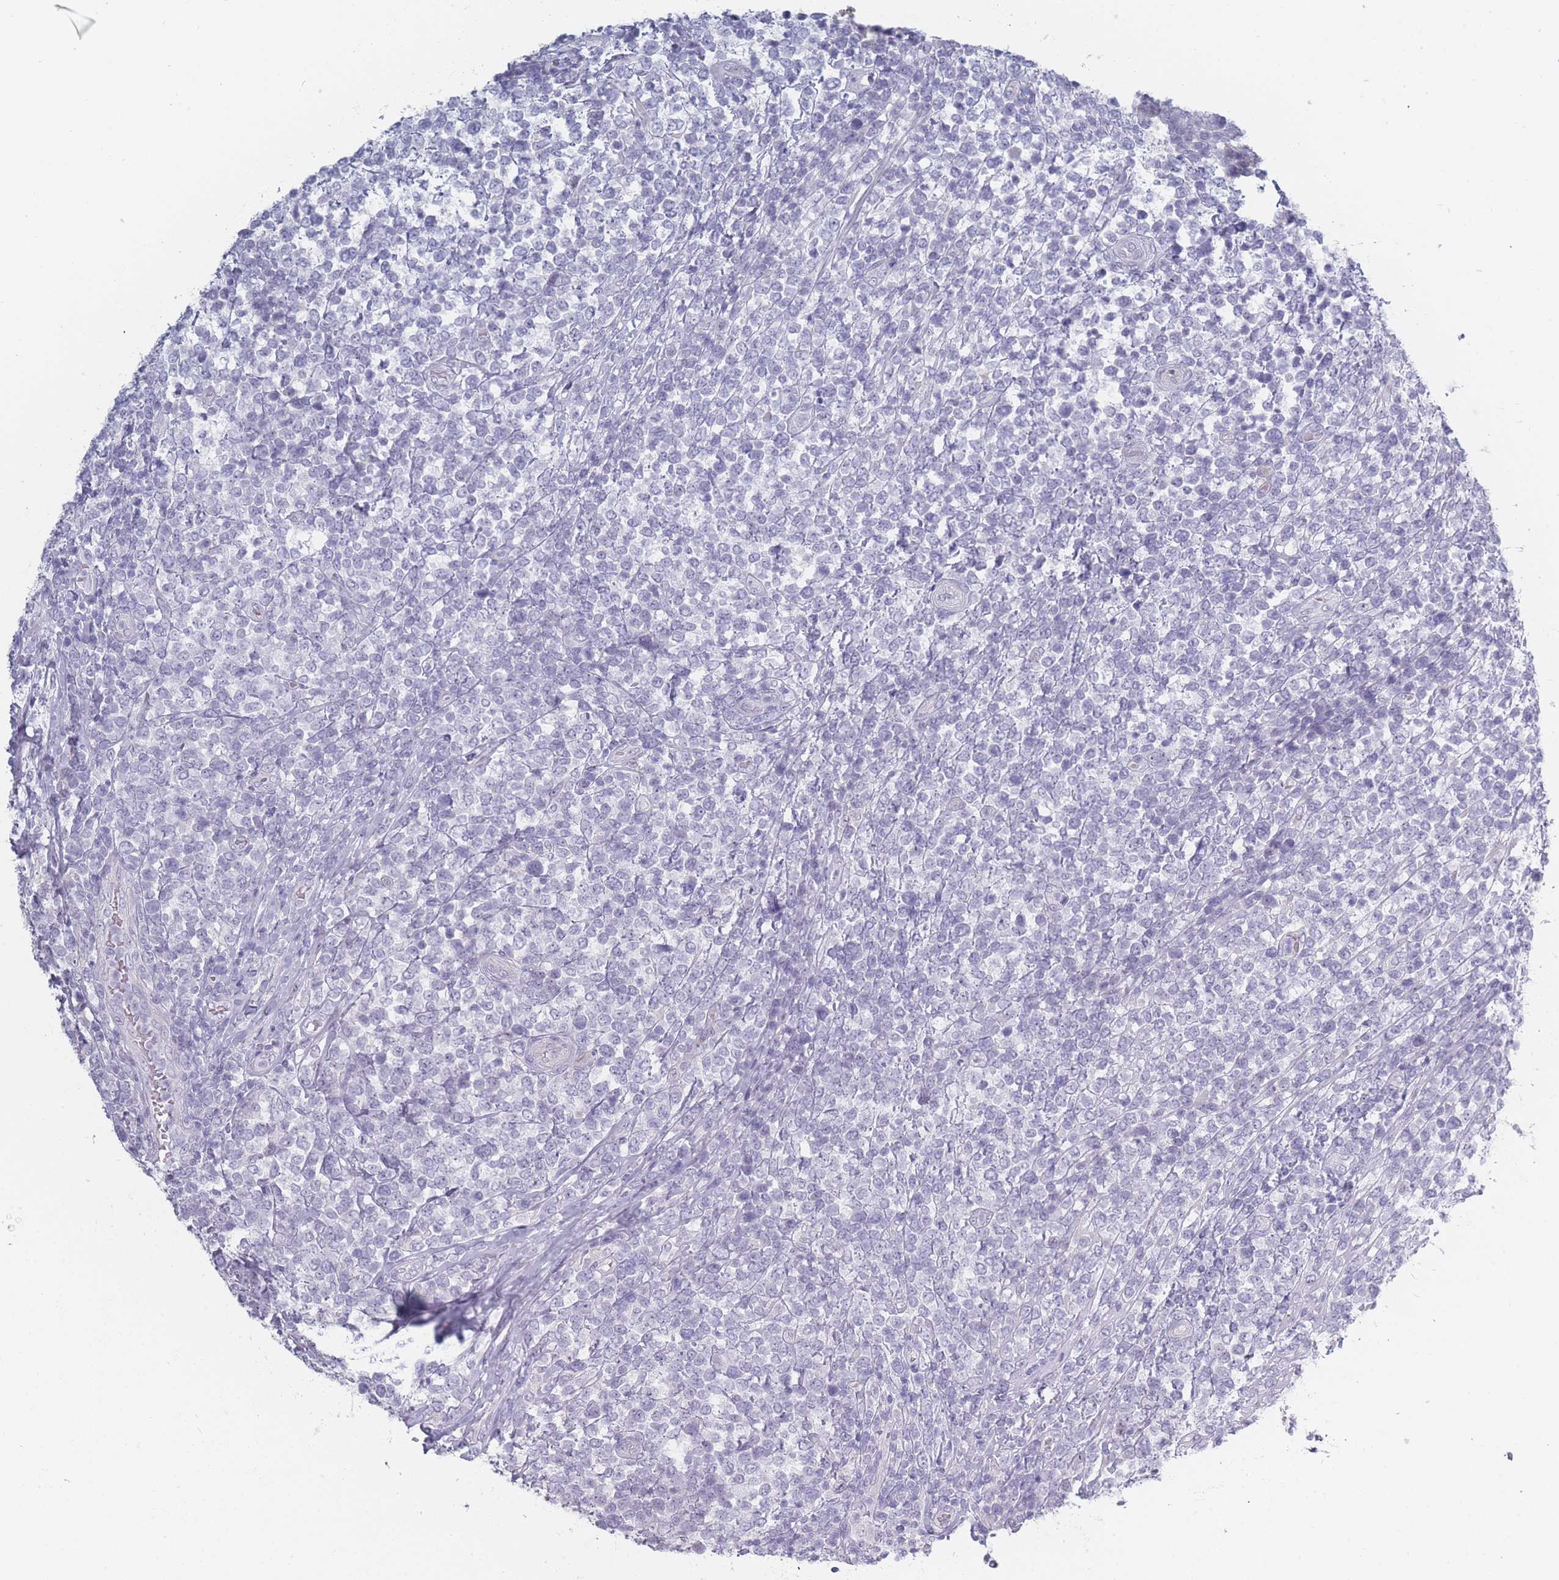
{"staining": {"intensity": "negative", "quantity": "none", "location": "none"}, "tissue": "lymphoma", "cell_type": "Tumor cells", "image_type": "cancer", "snomed": [{"axis": "morphology", "description": "Malignant lymphoma, non-Hodgkin's type, High grade"}, {"axis": "topography", "description": "Soft tissue"}], "caption": "An image of human lymphoma is negative for staining in tumor cells.", "gene": "ROS1", "patient": {"sex": "female", "age": 56}}